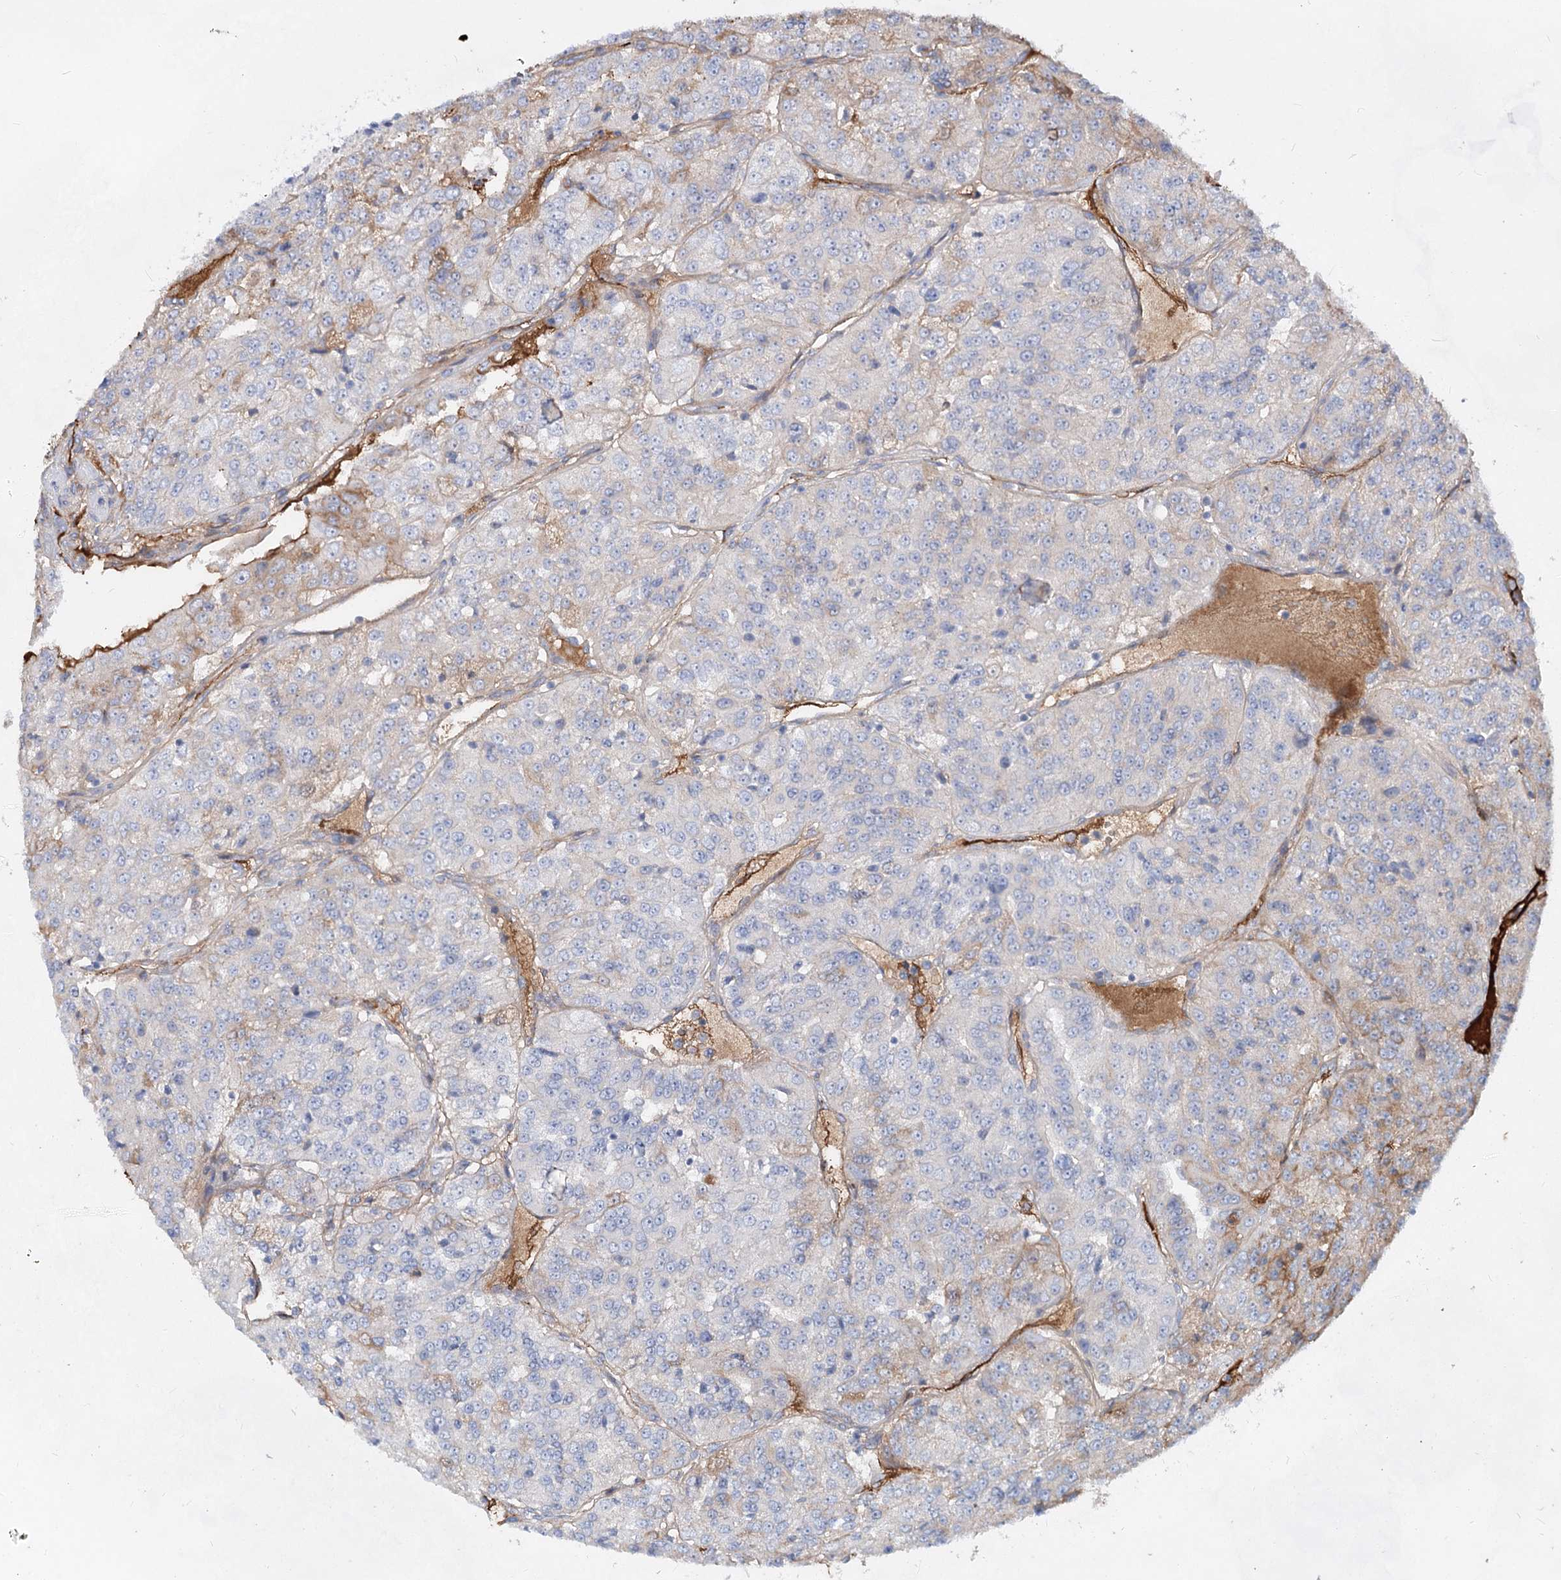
{"staining": {"intensity": "moderate", "quantity": "<25%", "location": "cytoplasmic/membranous"}, "tissue": "renal cancer", "cell_type": "Tumor cells", "image_type": "cancer", "snomed": [{"axis": "morphology", "description": "Adenocarcinoma, NOS"}, {"axis": "topography", "description": "Kidney"}], "caption": "There is low levels of moderate cytoplasmic/membranous expression in tumor cells of adenocarcinoma (renal), as demonstrated by immunohistochemical staining (brown color).", "gene": "TASOR2", "patient": {"sex": "female", "age": 63}}